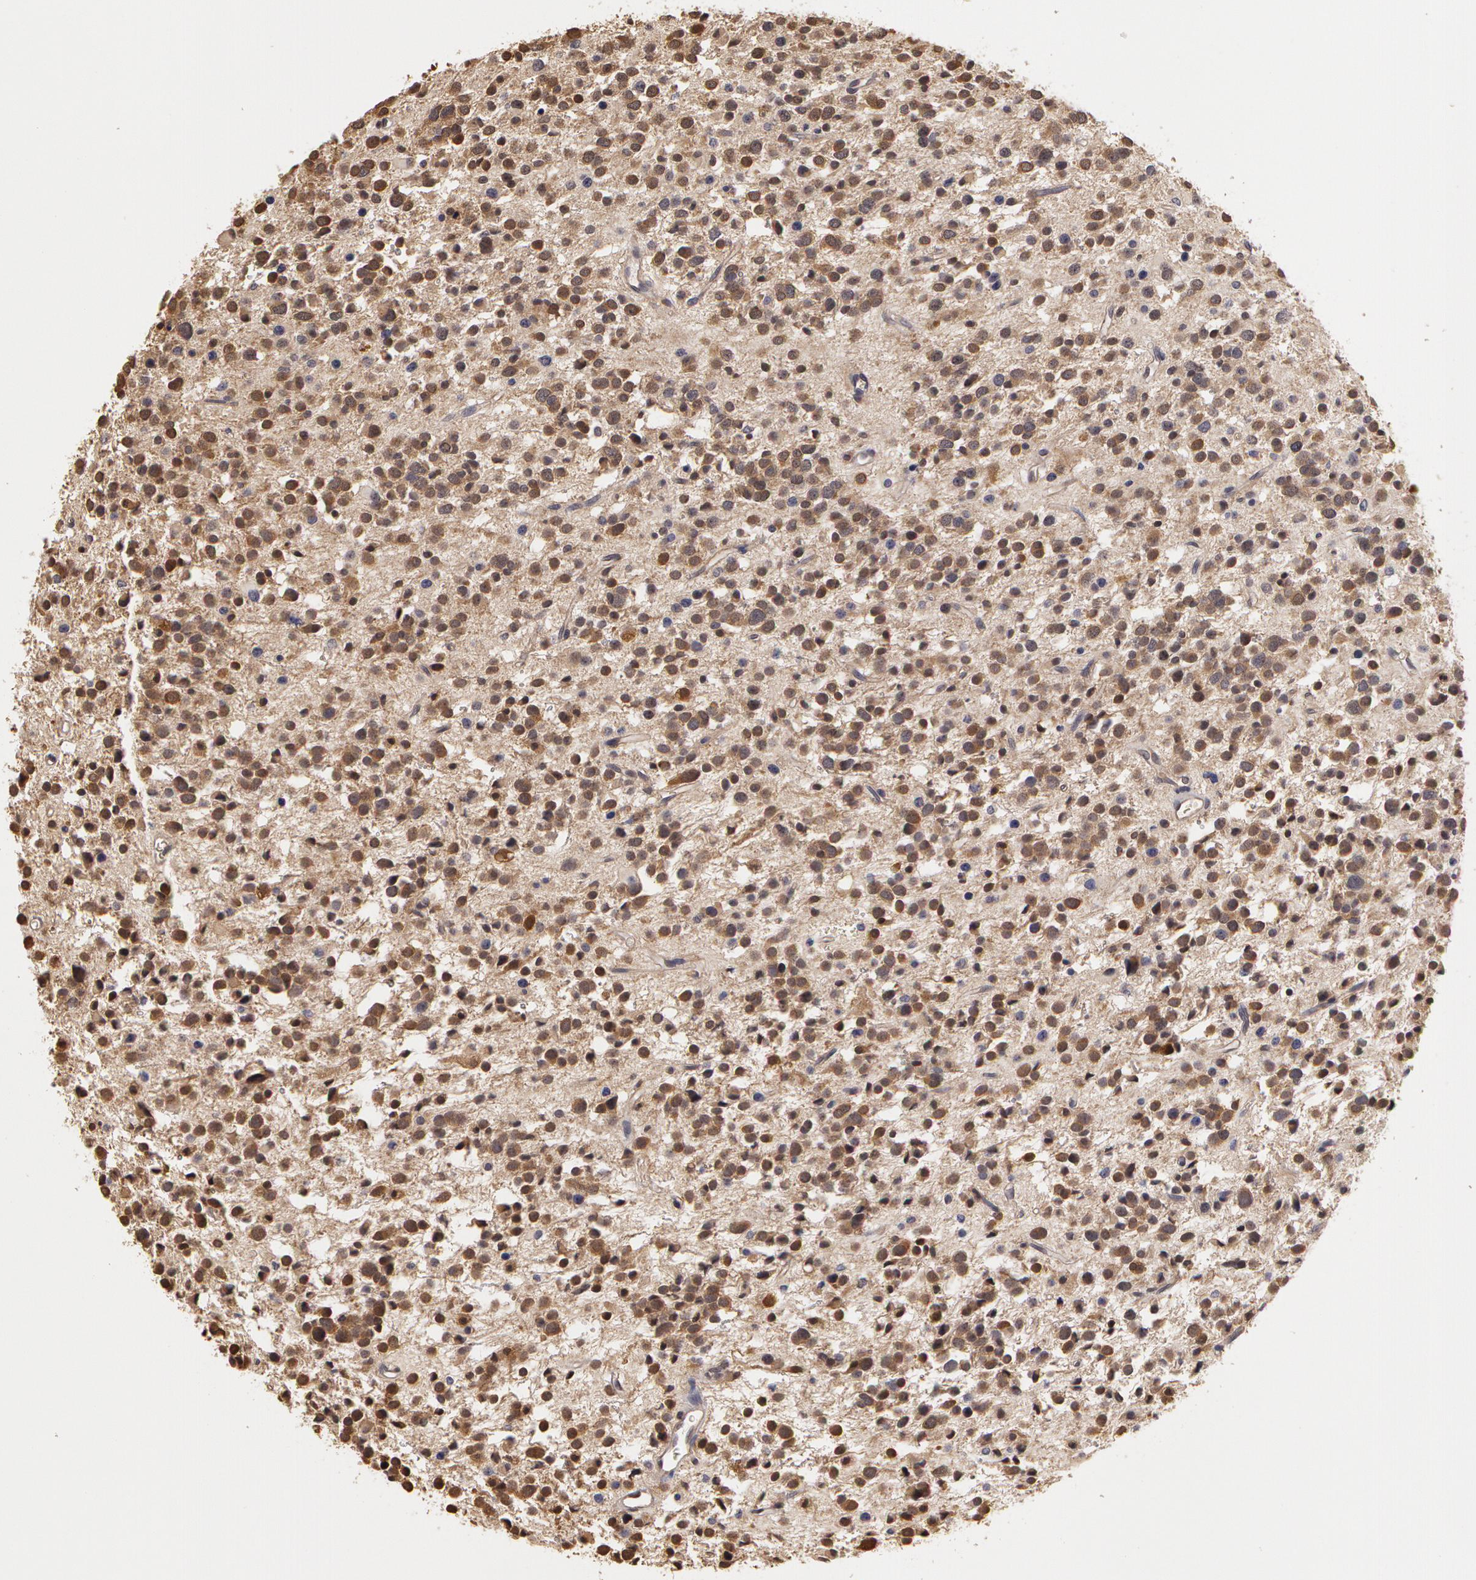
{"staining": {"intensity": "weak", "quantity": "25%-75%", "location": "cytoplasmic/membranous,nuclear"}, "tissue": "glioma", "cell_type": "Tumor cells", "image_type": "cancer", "snomed": [{"axis": "morphology", "description": "Glioma, malignant, Low grade"}, {"axis": "topography", "description": "Brain"}], "caption": "This photomicrograph displays immunohistochemistry (IHC) staining of malignant glioma (low-grade), with low weak cytoplasmic/membranous and nuclear staining in about 25%-75% of tumor cells.", "gene": "AHSA1", "patient": {"sex": "female", "age": 36}}